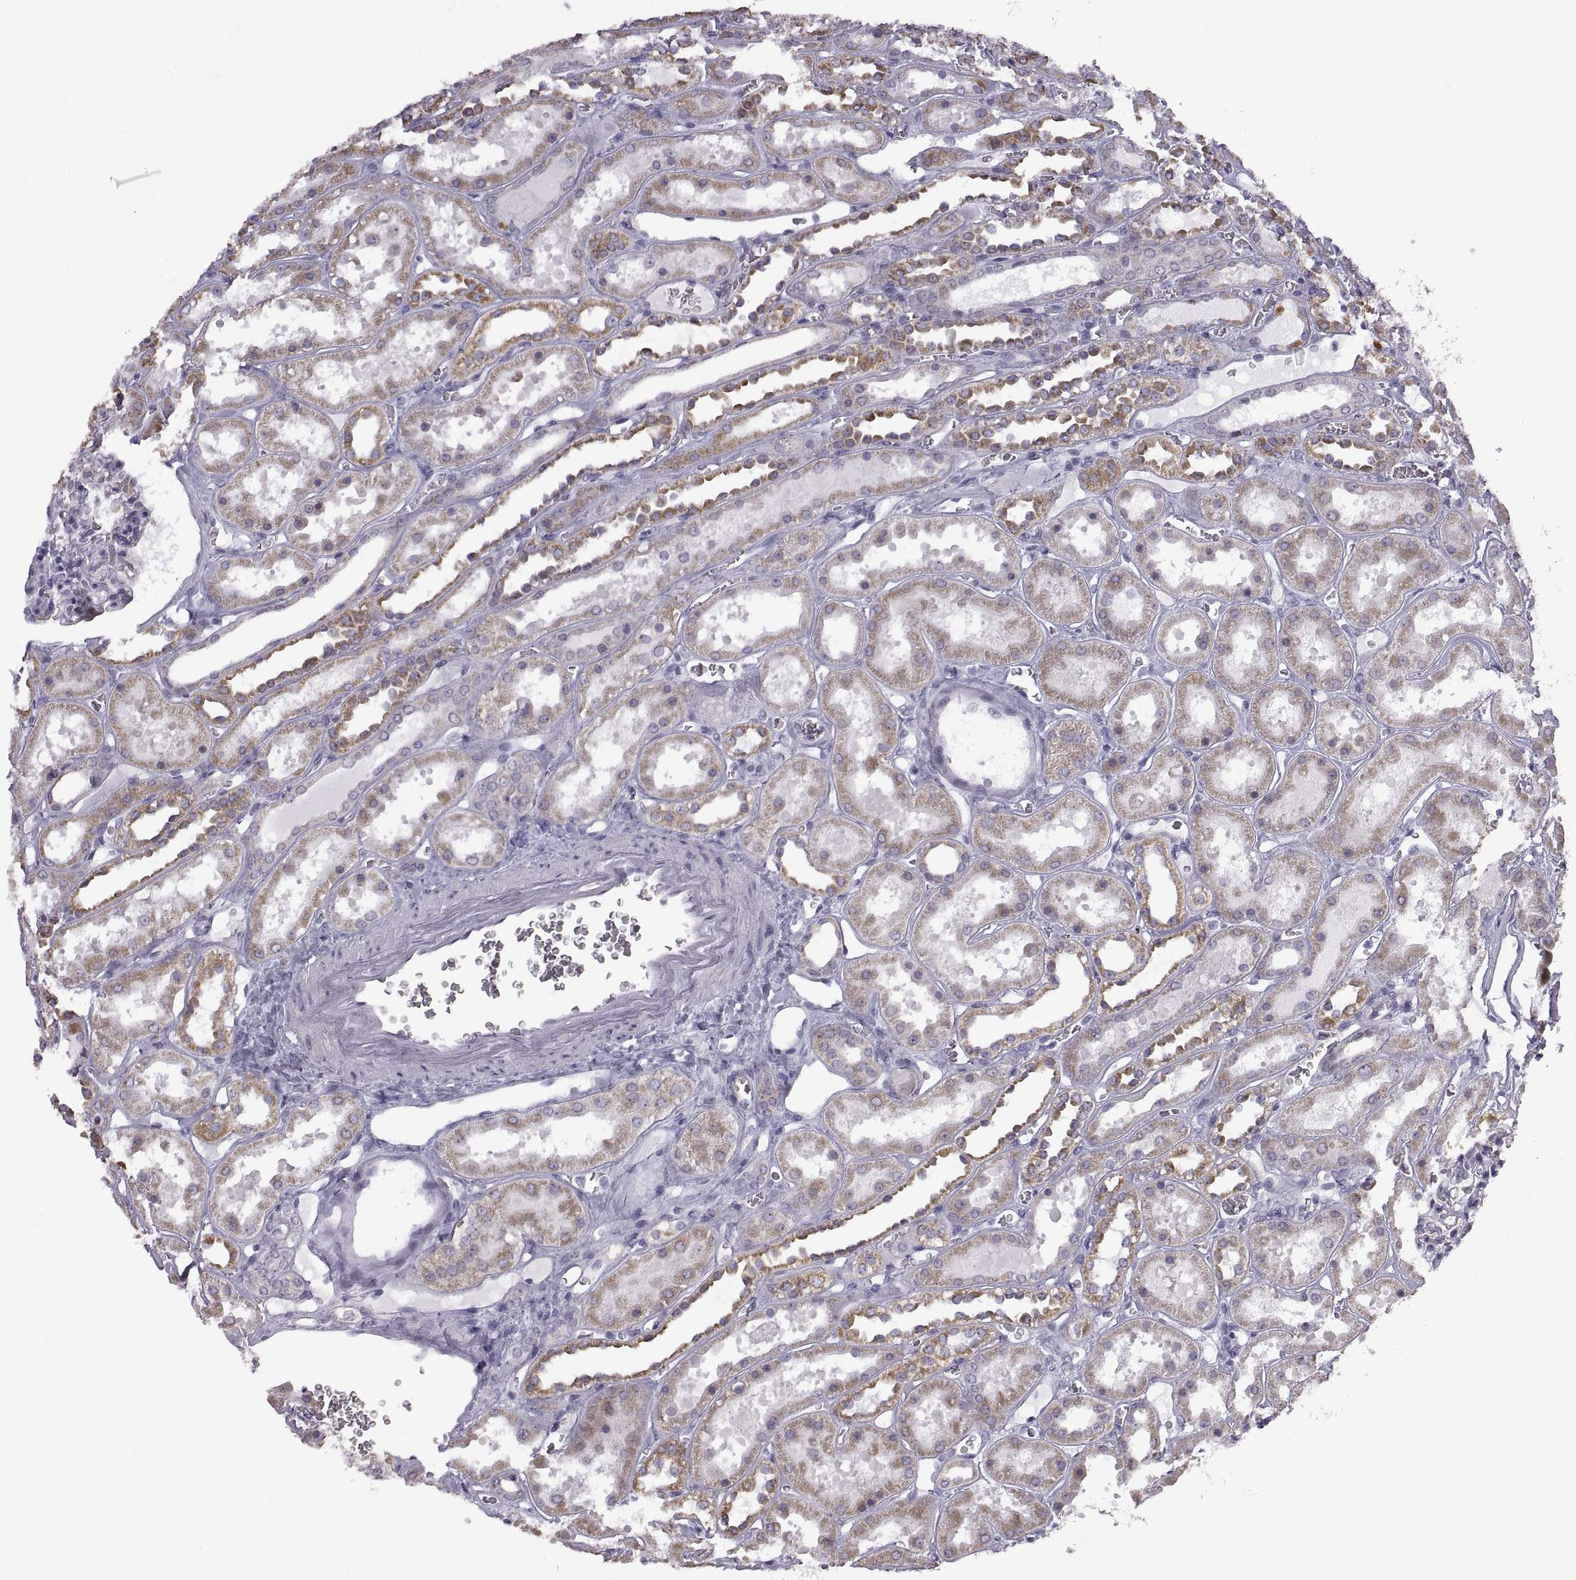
{"staining": {"intensity": "negative", "quantity": "none", "location": "none"}, "tissue": "kidney", "cell_type": "Cells in glomeruli", "image_type": "normal", "snomed": [{"axis": "morphology", "description": "Normal tissue, NOS"}, {"axis": "topography", "description": "Kidney"}], "caption": "A high-resolution photomicrograph shows IHC staining of normal kidney, which reveals no significant staining in cells in glomeruli. Brightfield microscopy of immunohistochemistry (IHC) stained with DAB (brown) and hematoxylin (blue), captured at high magnification.", "gene": "FAM170A", "patient": {"sex": "female", "age": 41}}